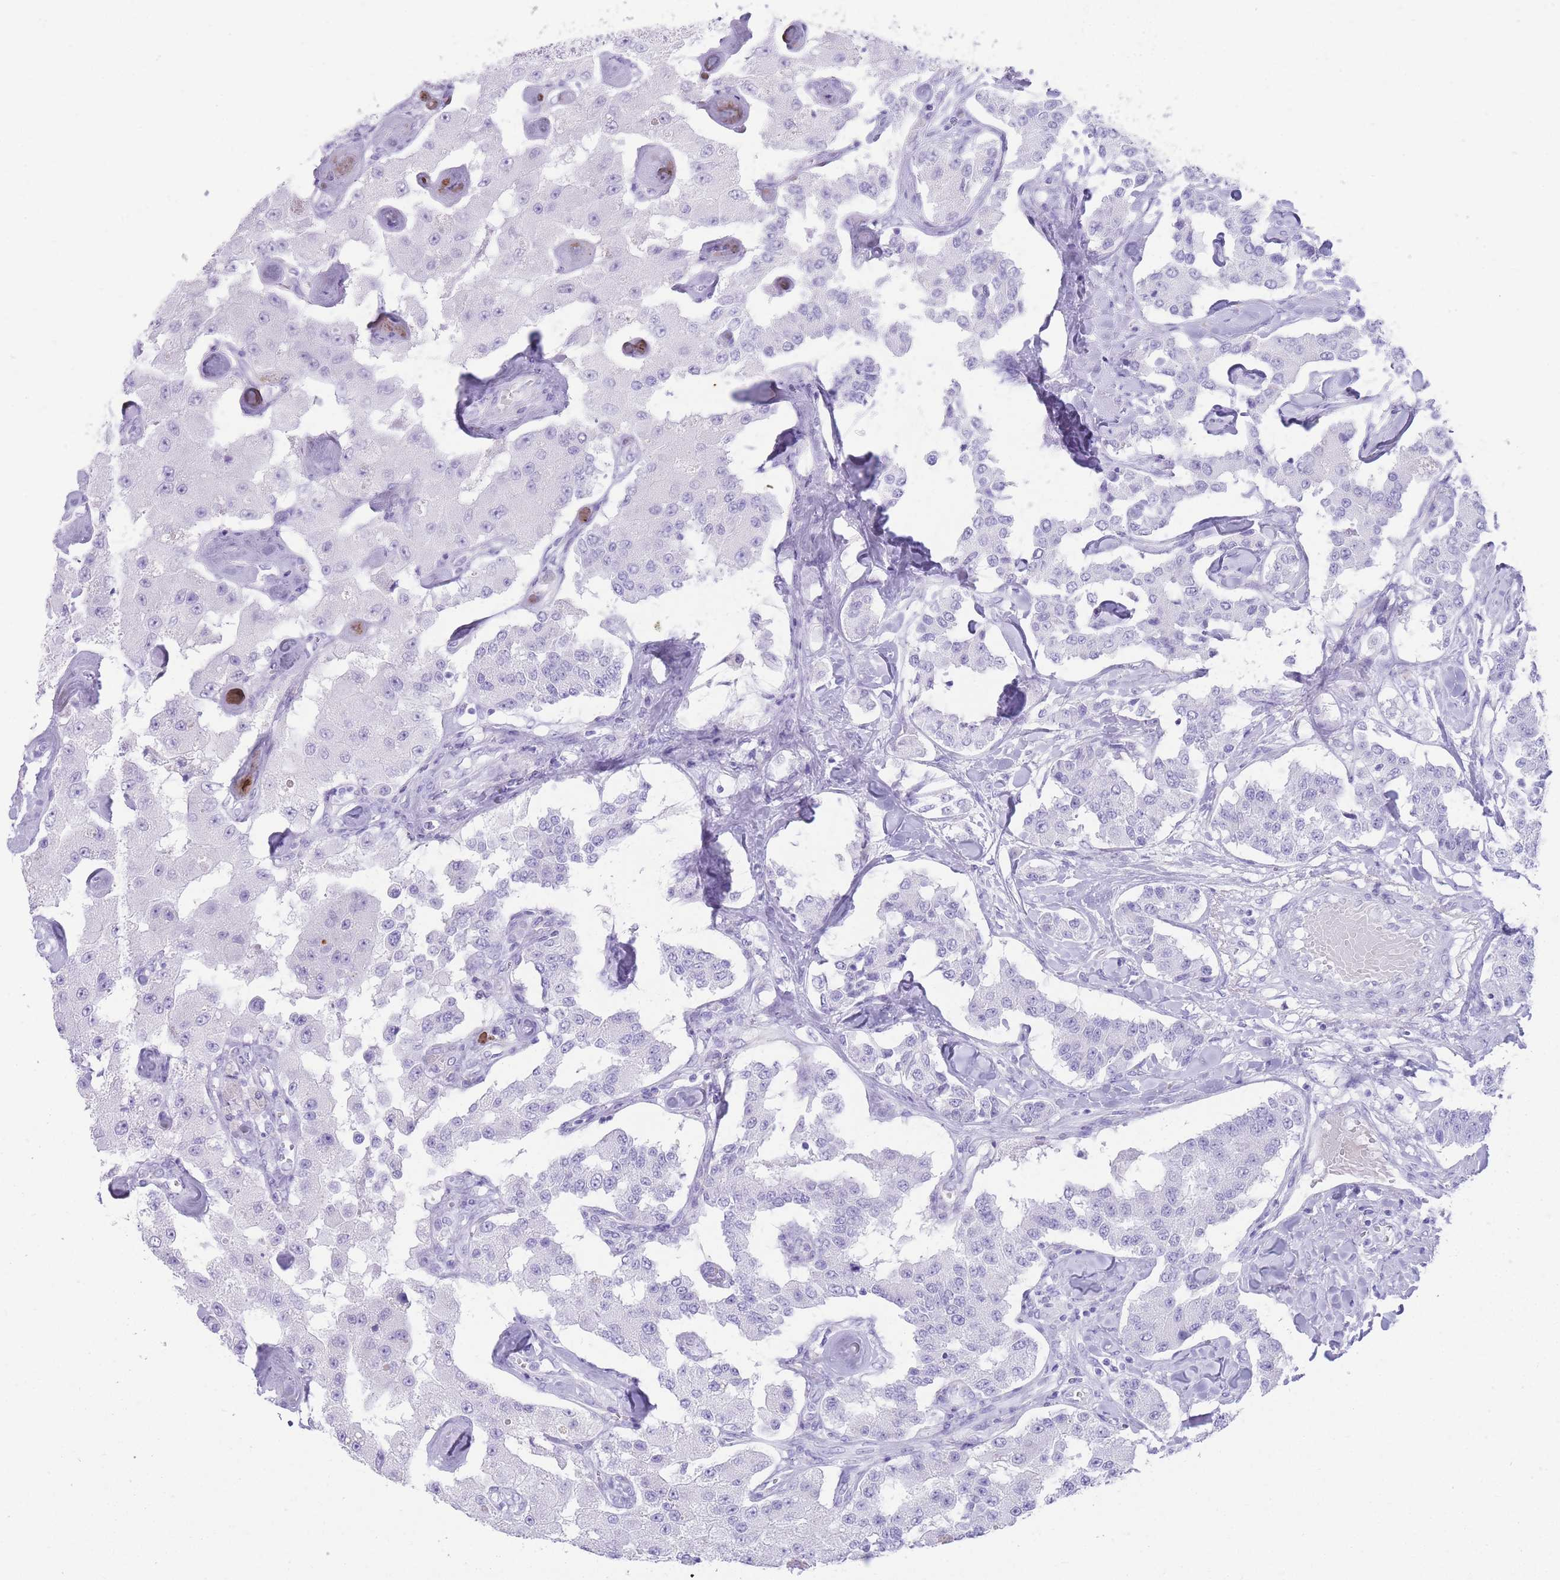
{"staining": {"intensity": "negative", "quantity": "none", "location": "none"}, "tissue": "carcinoid", "cell_type": "Tumor cells", "image_type": "cancer", "snomed": [{"axis": "morphology", "description": "Carcinoid, malignant, NOS"}, {"axis": "topography", "description": "Pancreas"}], "caption": "Tumor cells show no significant expression in carcinoid.", "gene": "ELOA2", "patient": {"sex": "male", "age": 41}}